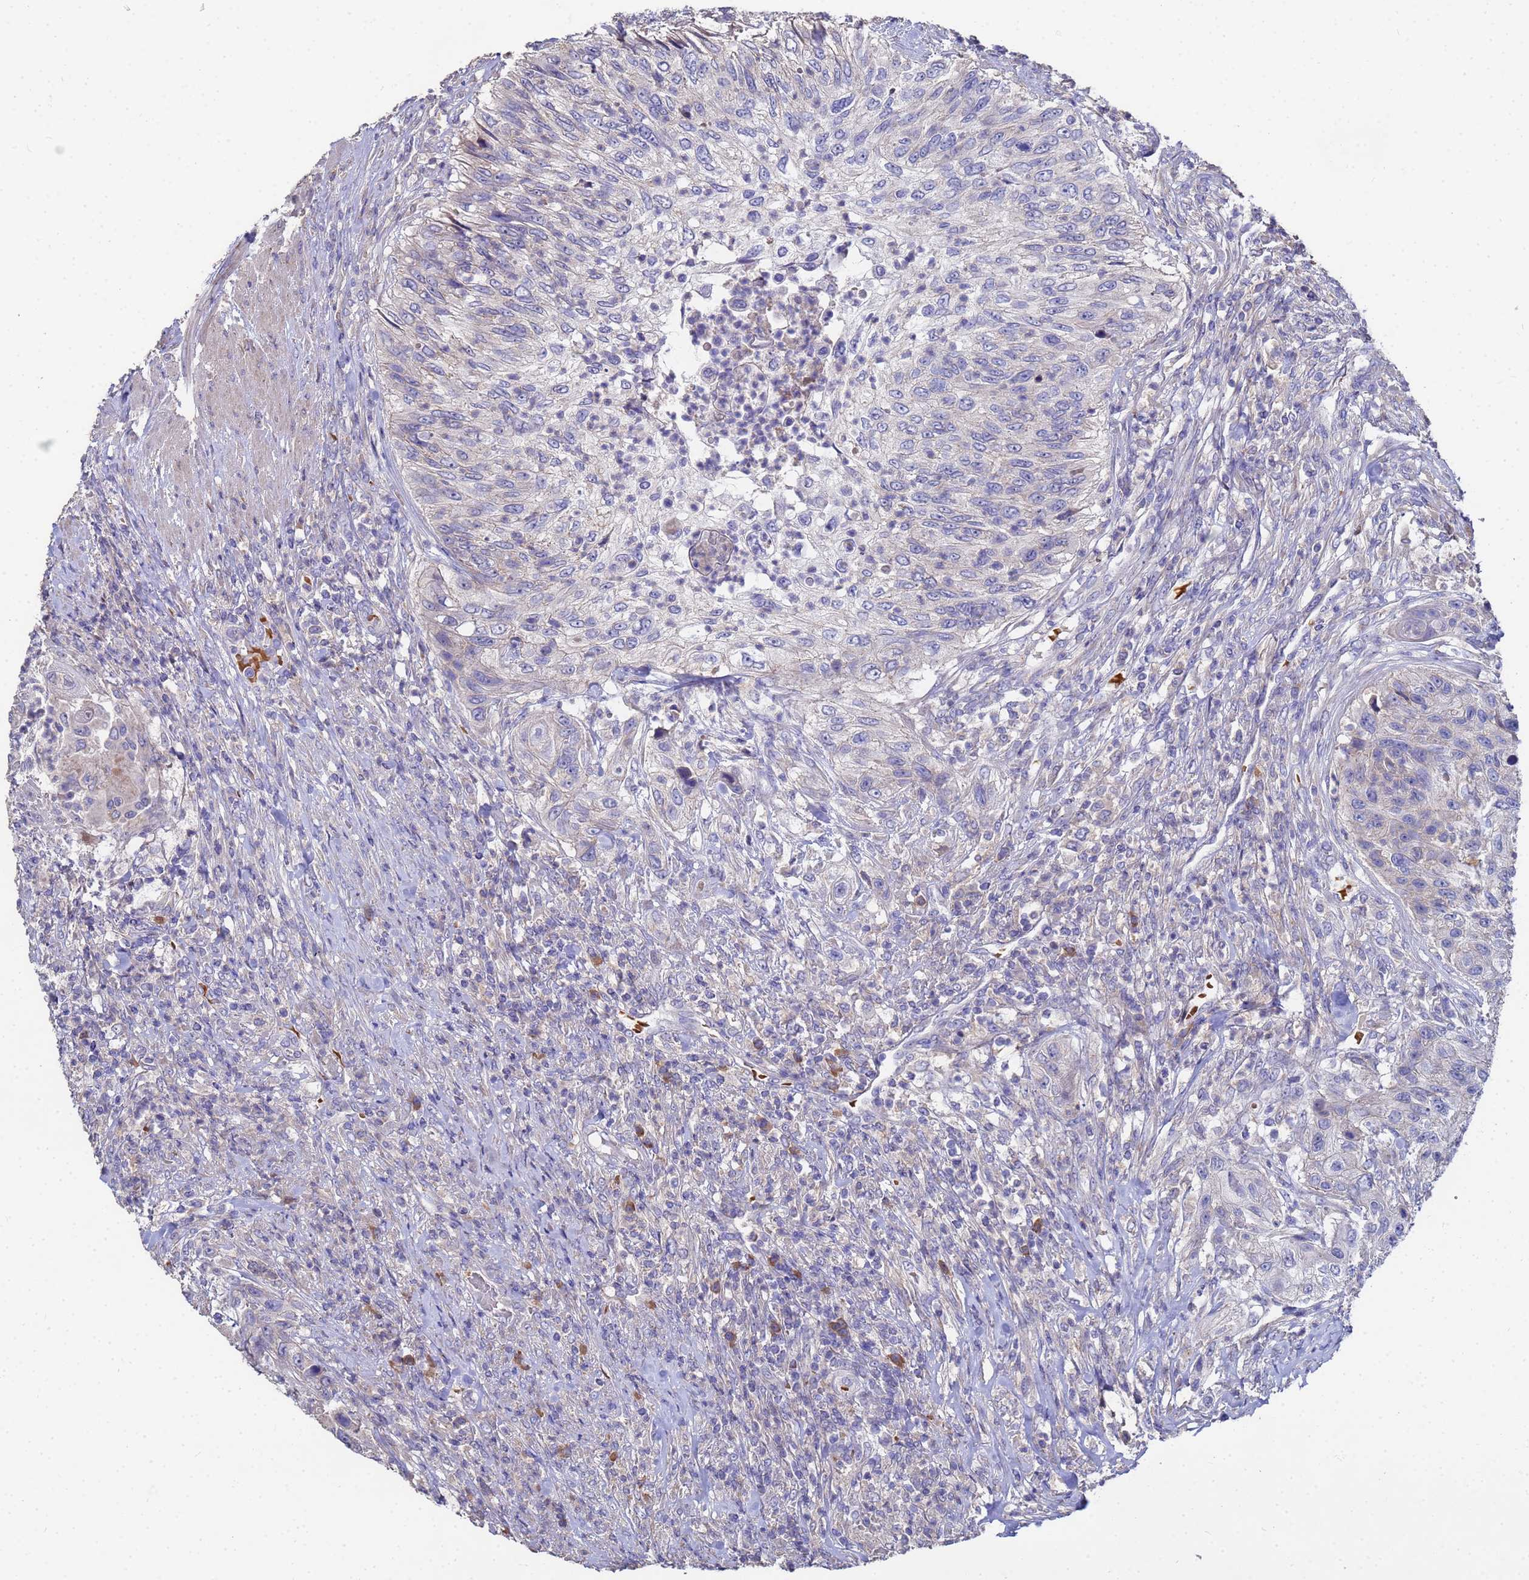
{"staining": {"intensity": "negative", "quantity": "none", "location": "none"}, "tissue": "urothelial cancer", "cell_type": "Tumor cells", "image_type": "cancer", "snomed": [{"axis": "morphology", "description": "Urothelial carcinoma, High grade"}, {"axis": "topography", "description": "Urinary bladder"}], "caption": "This is a histopathology image of immunohistochemistry staining of urothelial cancer, which shows no expression in tumor cells. The staining was performed using DAB (3,3'-diaminobenzidine) to visualize the protein expression in brown, while the nuclei were stained in blue with hematoxylin (Magnification: 20x).", "gene": "TCP10L", "patient": {"sex": "female", "age": 60}}